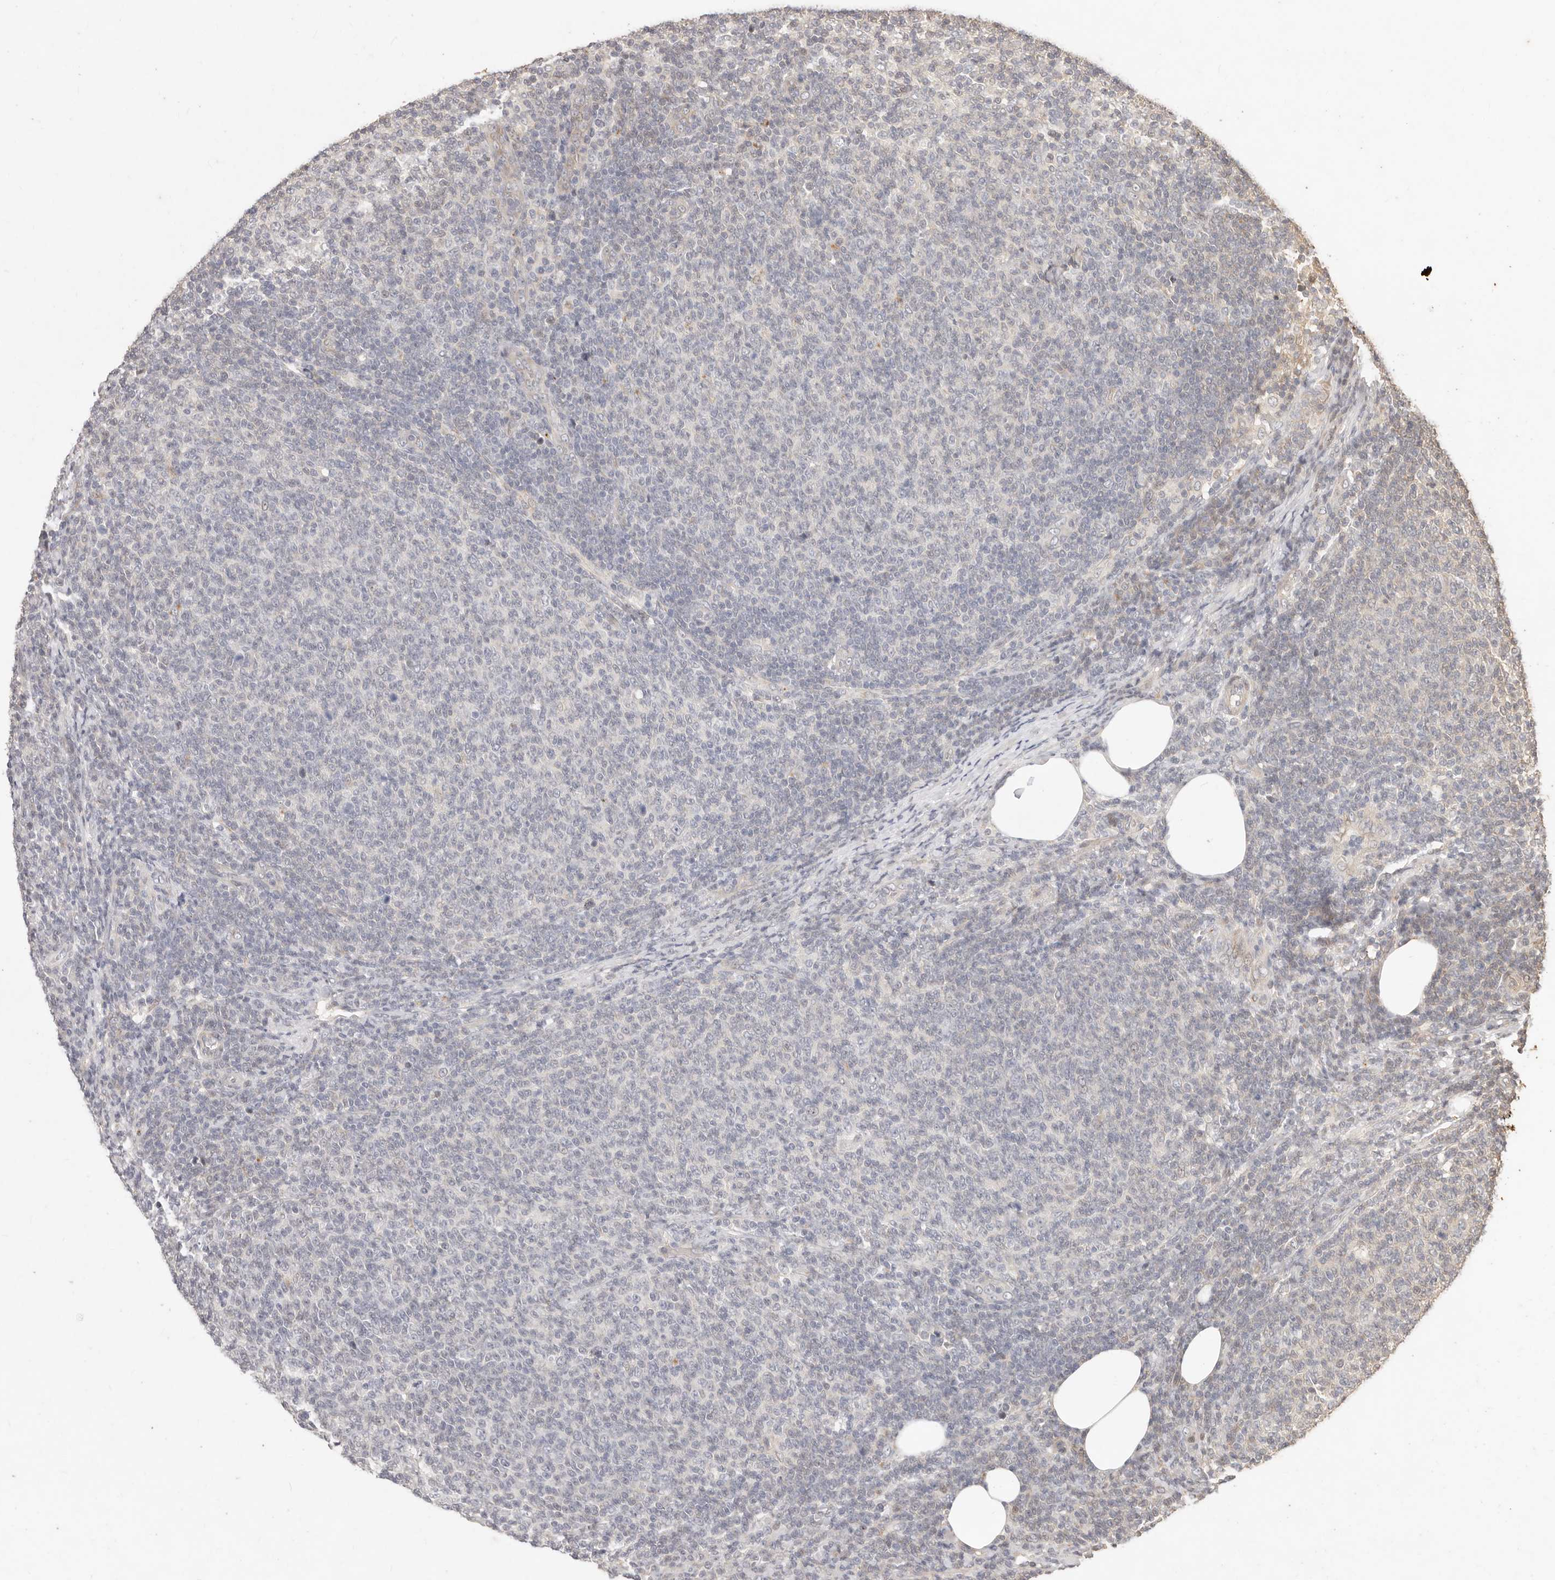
{"staining": {"intensity": "negative", "quantity": "none", "location": "none"}, "tissue": "lymphoma", "cell_type": "Tumor cells", "image_type": "cancer", "snomed": [{"axis": "morphology", "description": "Malignant lymphoma, non-Hodgkin's type, Low grade"}, {"axis": "topography", "description": "Lymph node"}], "caption": "Tumor cells show no significant expression in lymphoma.", "gene": "KIF9", "patient": {"sex": "male", "age": 66}}